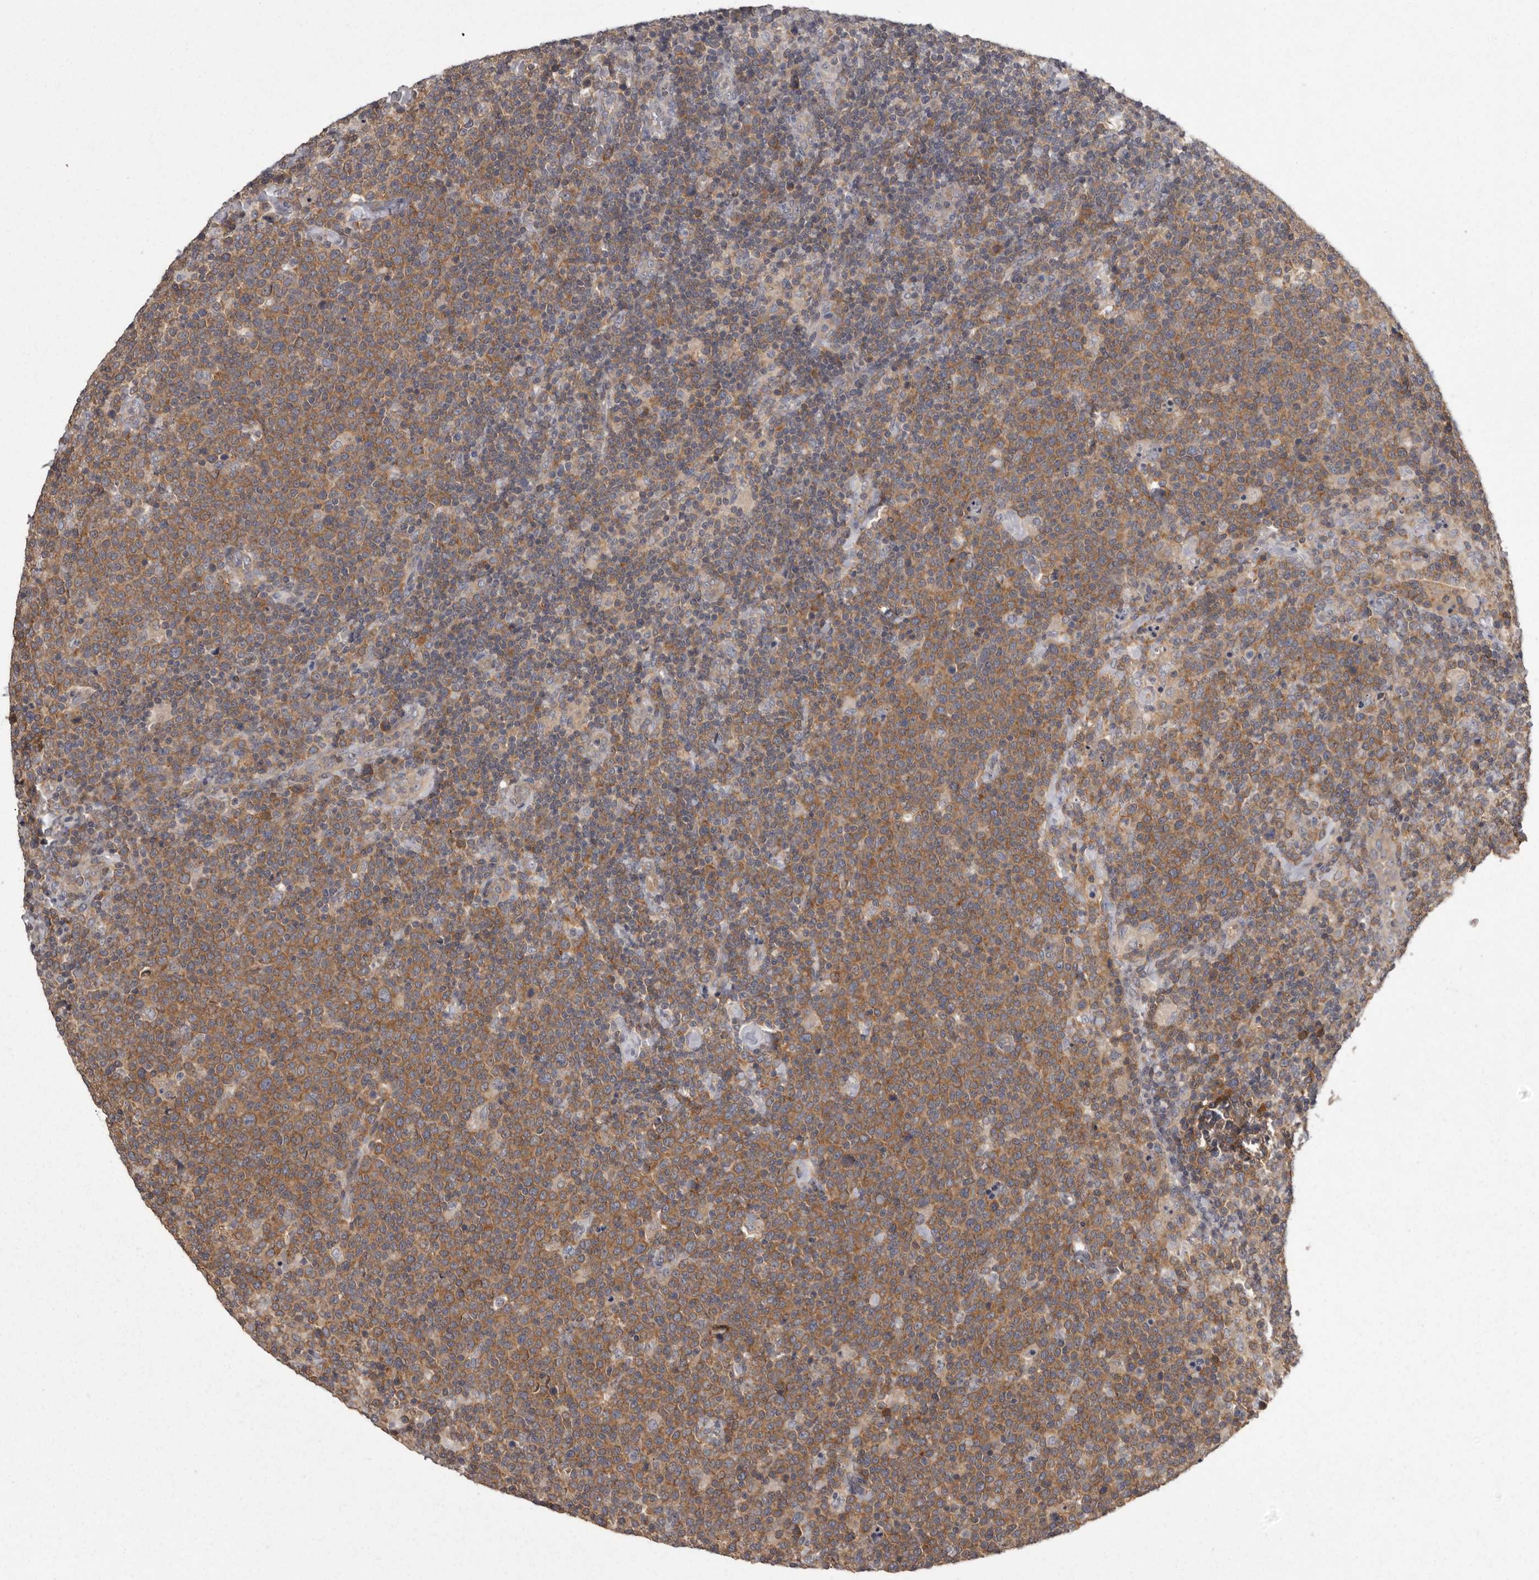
{"staining": {"intensity": "moderate", "quantity": ">75%", "location": "cytoplasmic/membranous"}, "tissue": "lymphoma", "cell_type": "Tumor cells", "image_type": "cancer", "snomed": [{"axis": "morphology", "description": "Malignant lymphoma, non-Hodgkin's type, High grade"}, {"axis": "topography", "description": "Lymph node"}], "caption": "IHC (DAB) staining of lymphoma exhibits moderate cytoplasmic/membranous protein expression in approximately >75% of tumor cells. The staining was performed using DAB to visualize the protein expression in brown, while the nuclei were stained in blue with hematoxylin (Magnification: 20x).", "gene": "DARS1", "patient": {"sex": "male", "age": 61}}